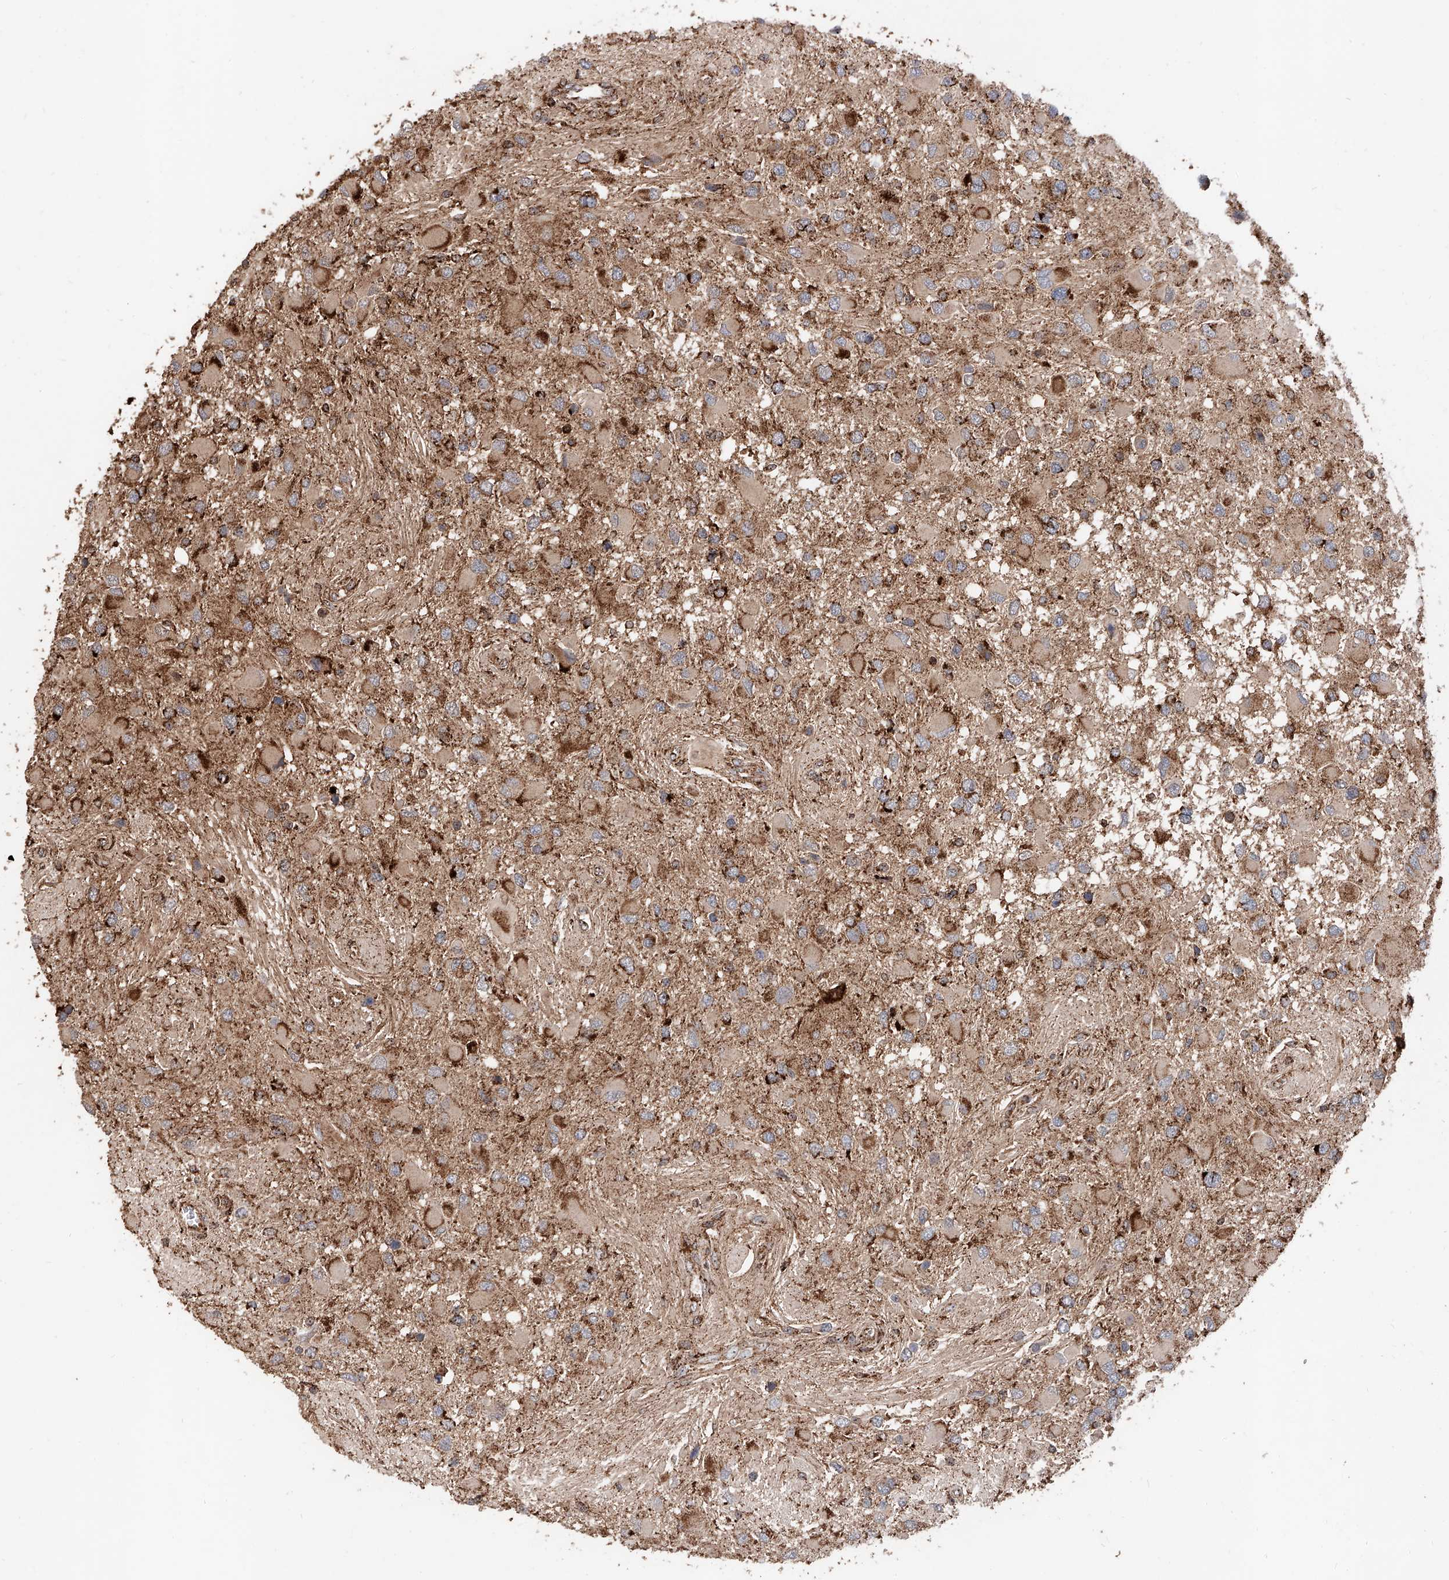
{"staining": {"intensity": "moderate", "quantity": "25%-75%", "location": "cytoplasmic/membranous"}, "tissue": "glioma", "cell_type": "Tumor cells", "image_type": "cancer", "snomed": [{"axis": "morphology", "description": "Glioma, malignant, High grade"}, {"axis": "topography", "description": "Brain"}], "caption": "Immunohistochemistry (IHC) of human glioma demonstrates medium levels of moderate cytoplasmic/membranous positivity in approximately 25%-75% of tumor cells.", "gene": "PISD", "patient": {"sex": "male", "age": 53}}